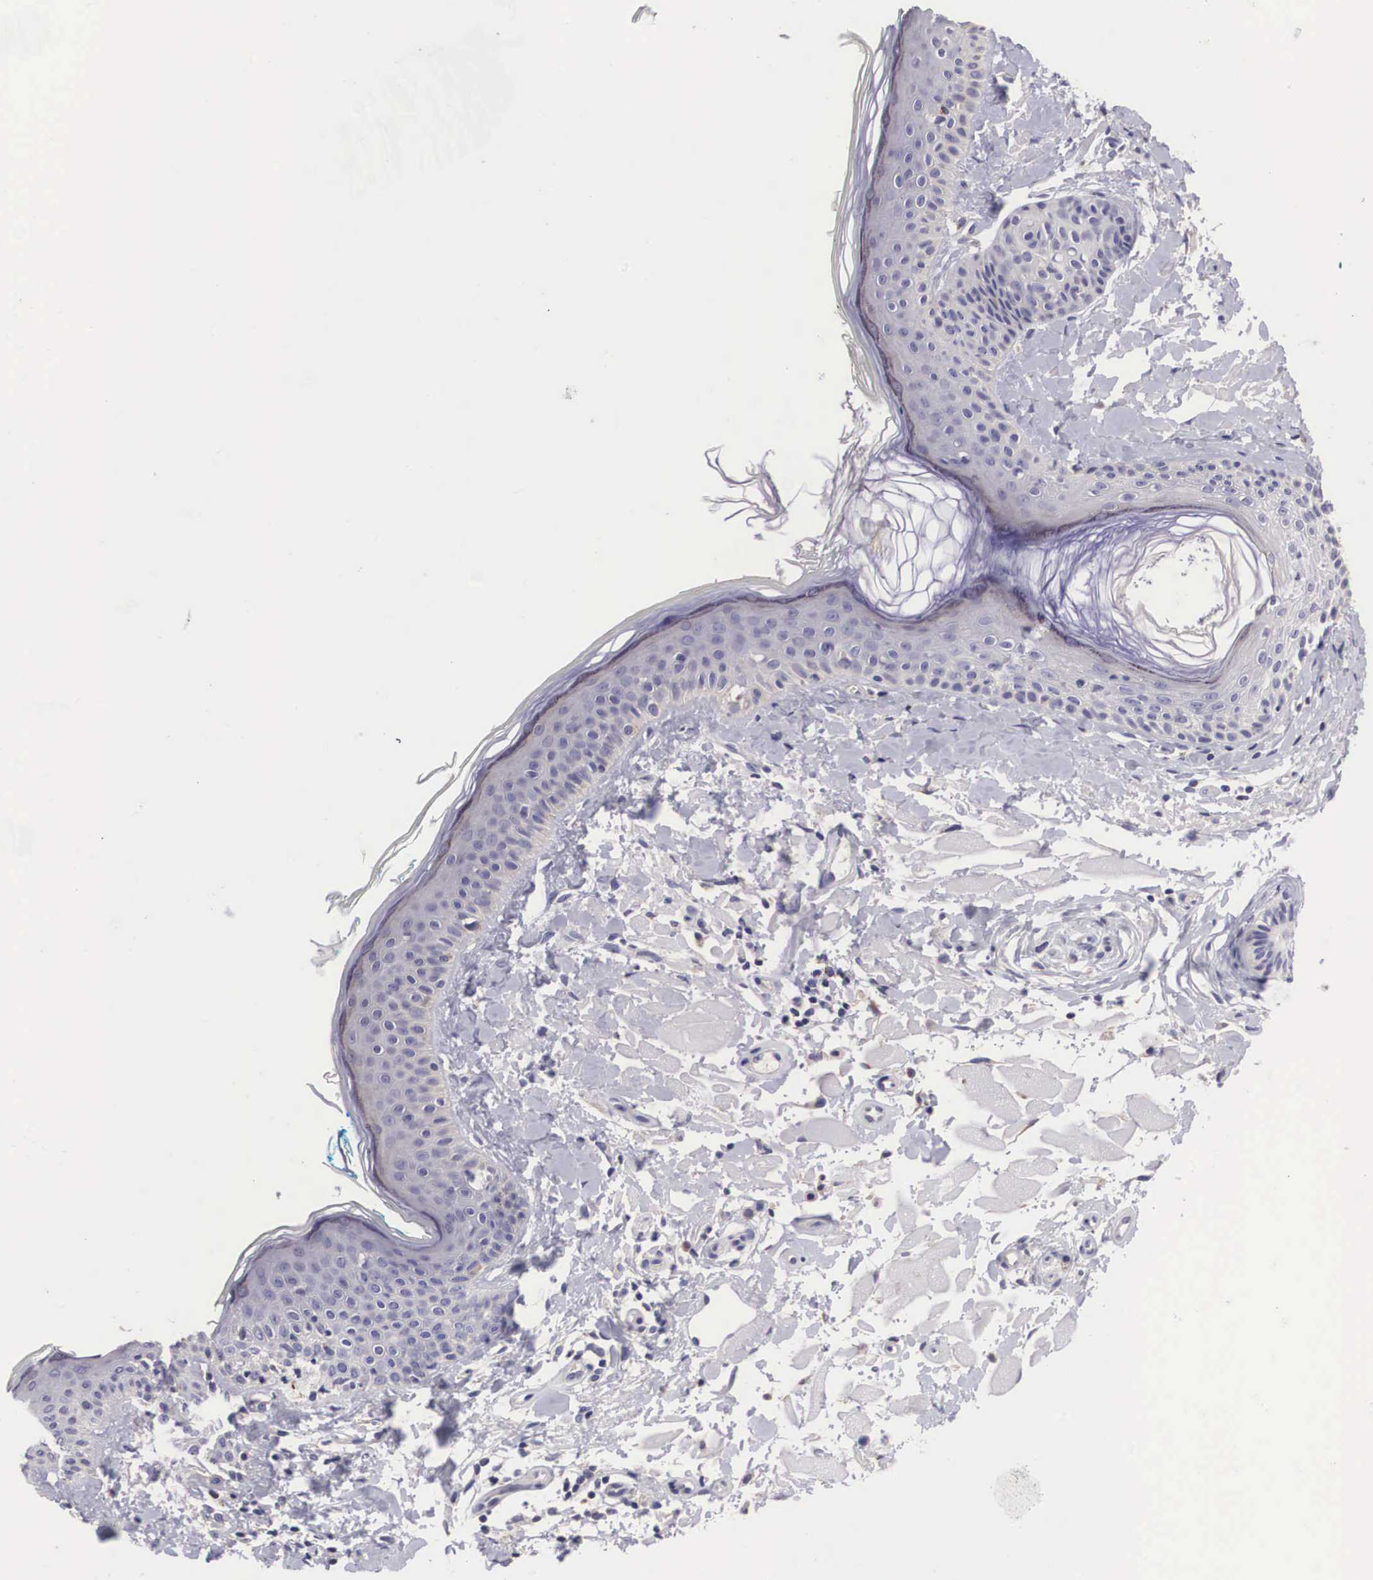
{"staining": {"intensity": "negative", "quantity": "none", "location": "none"}, "tissue": "skin", "cell_type": "Fibroblasts", "image_type": "normal", "snomed": [{"axis": "morphology", "description": "Normal tissue, NOS"}, {"axis": "topography", "description": "Skin"}], "caption": "Immunohistochemistry histopathology image of normal human skin stained for a protein (brown), which shows no expression in fibroblasts.", "gene": "ARG2", "patient": {"sex": "male", "age": 86}}